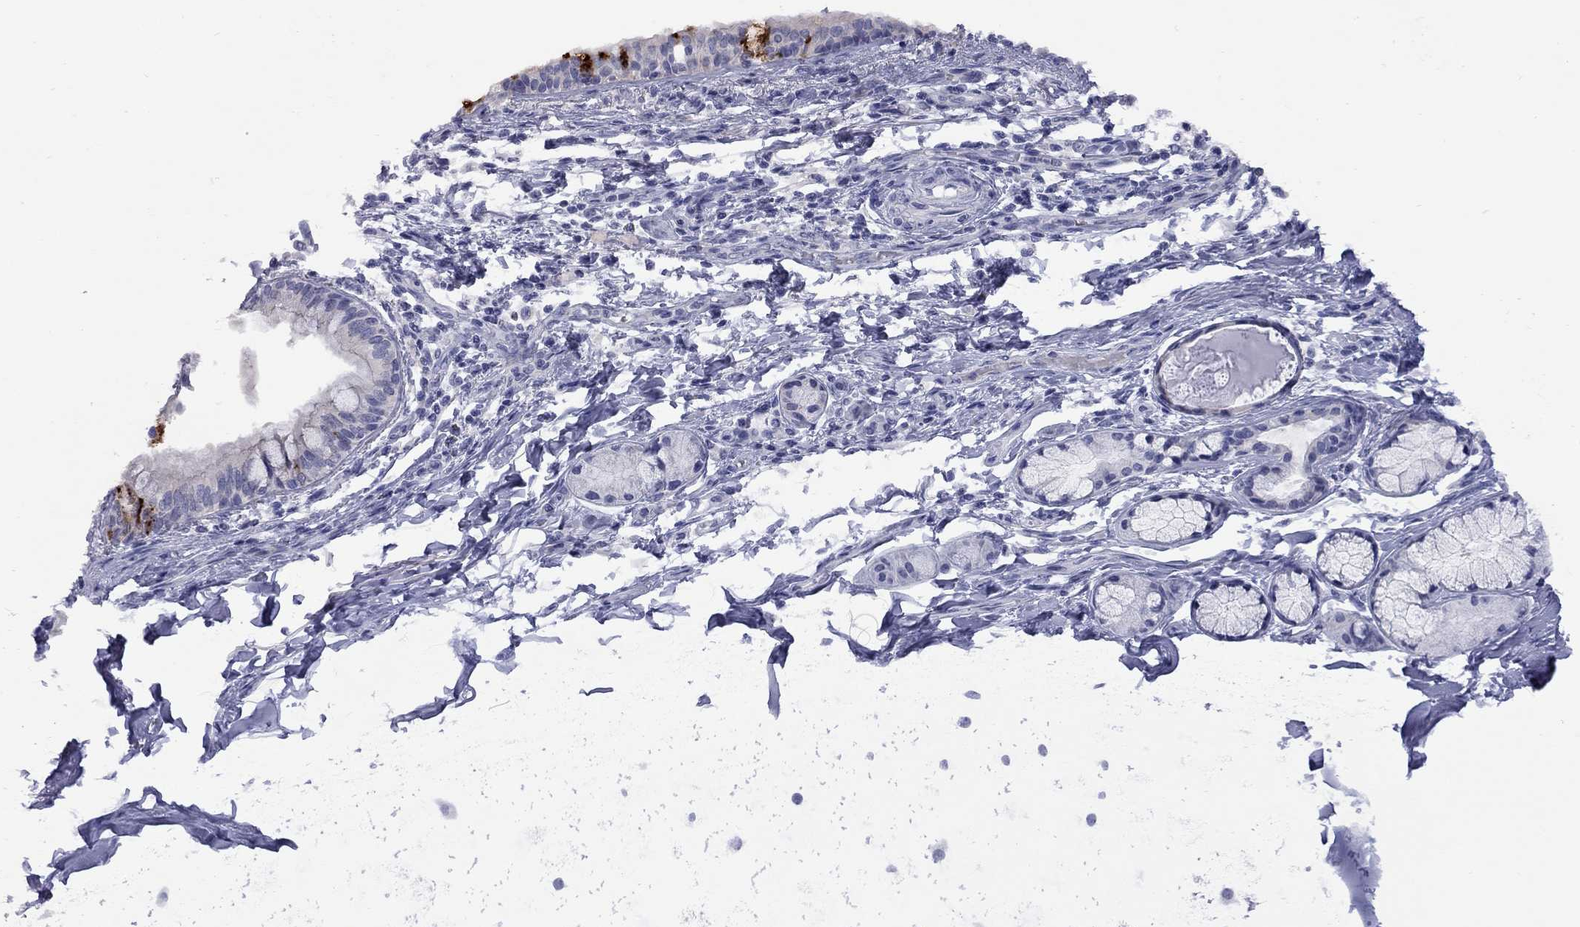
{"staining": {"intensity": "strong", "quantity": "<25%", "location": "cytoplasmic/membranous"}, "tissue": "bronchus", "cell_type": "Respiratory epithelial cells", "image_type": "normal", "snomed": [{"axis": "morphology", "description": "Normal tissue, NOS"}, {"axis": "morphology", "description": "Squamous cell carcinoma, NOS"}, {"axis": "topography", "description": "Bronchus"}, {"axis": "topography", "description": "Lung"}], "caption": "A medium amount of strong cytoplasmic/membranous staining is identified in approximately <25% of respiratory epithelial cells in benign bronchus.", "gene": "ABCB4", "patient": {"sex": "male", "age": 69}}